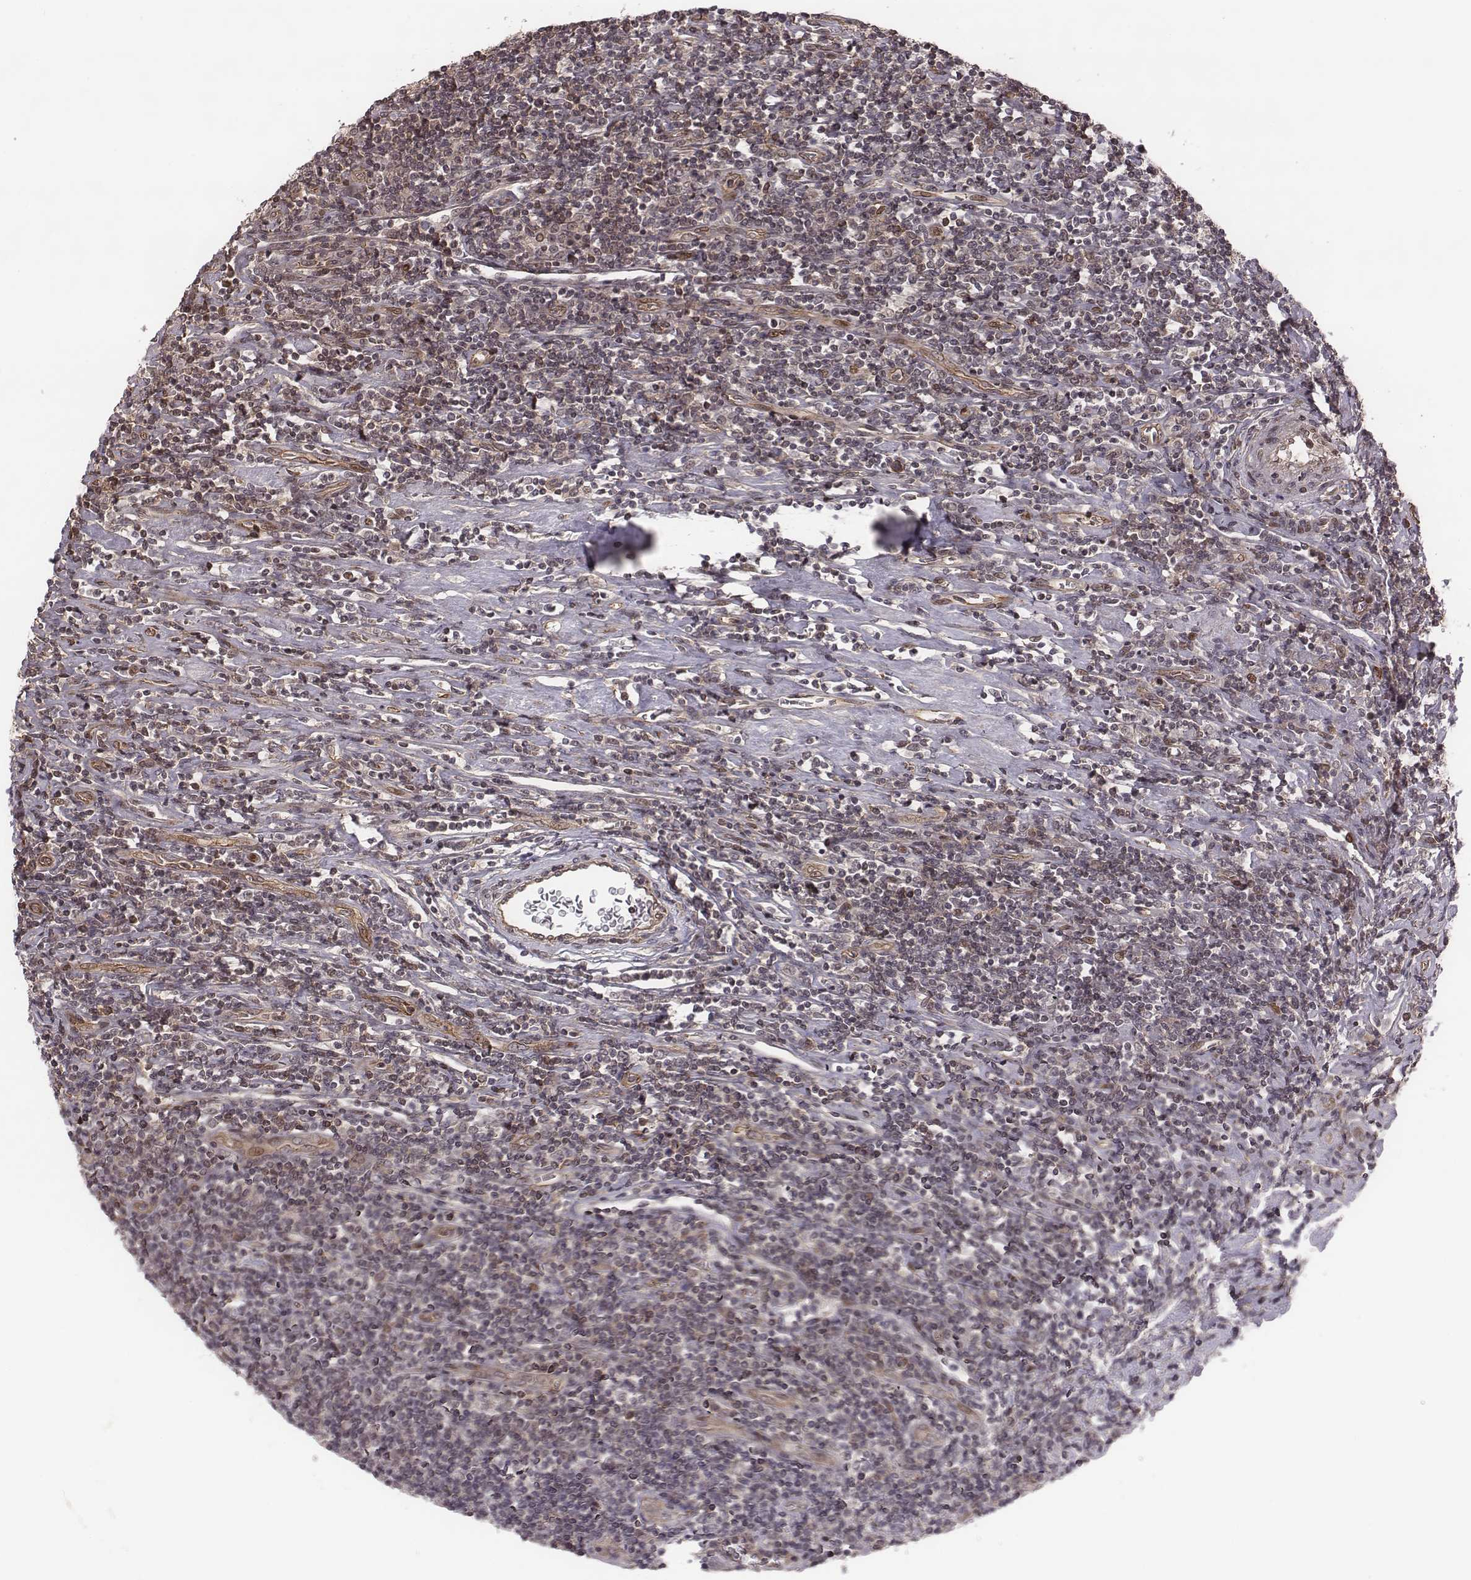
{"staining": {"intensity": "weak", "quantity": ">75%", "location": "cytoplasmic/membranous"}, "tissue": "lymphoma", "cell_type": "Tumor cells", "image_type": "cancer", "snomed": [{"axis": "morphology", "description": "Hodgkin's disease, NOS"}, {"axis": "topography", "description": "Lymph node"}], "caption": "Immunohistochemistry of human lymphoma exhibits low levels of weak cytoplasmic/membranous positivity in approximately >75% of tumor cells.", "gene": "RPL3", "patient": {"sex": "male", "age": 40}}